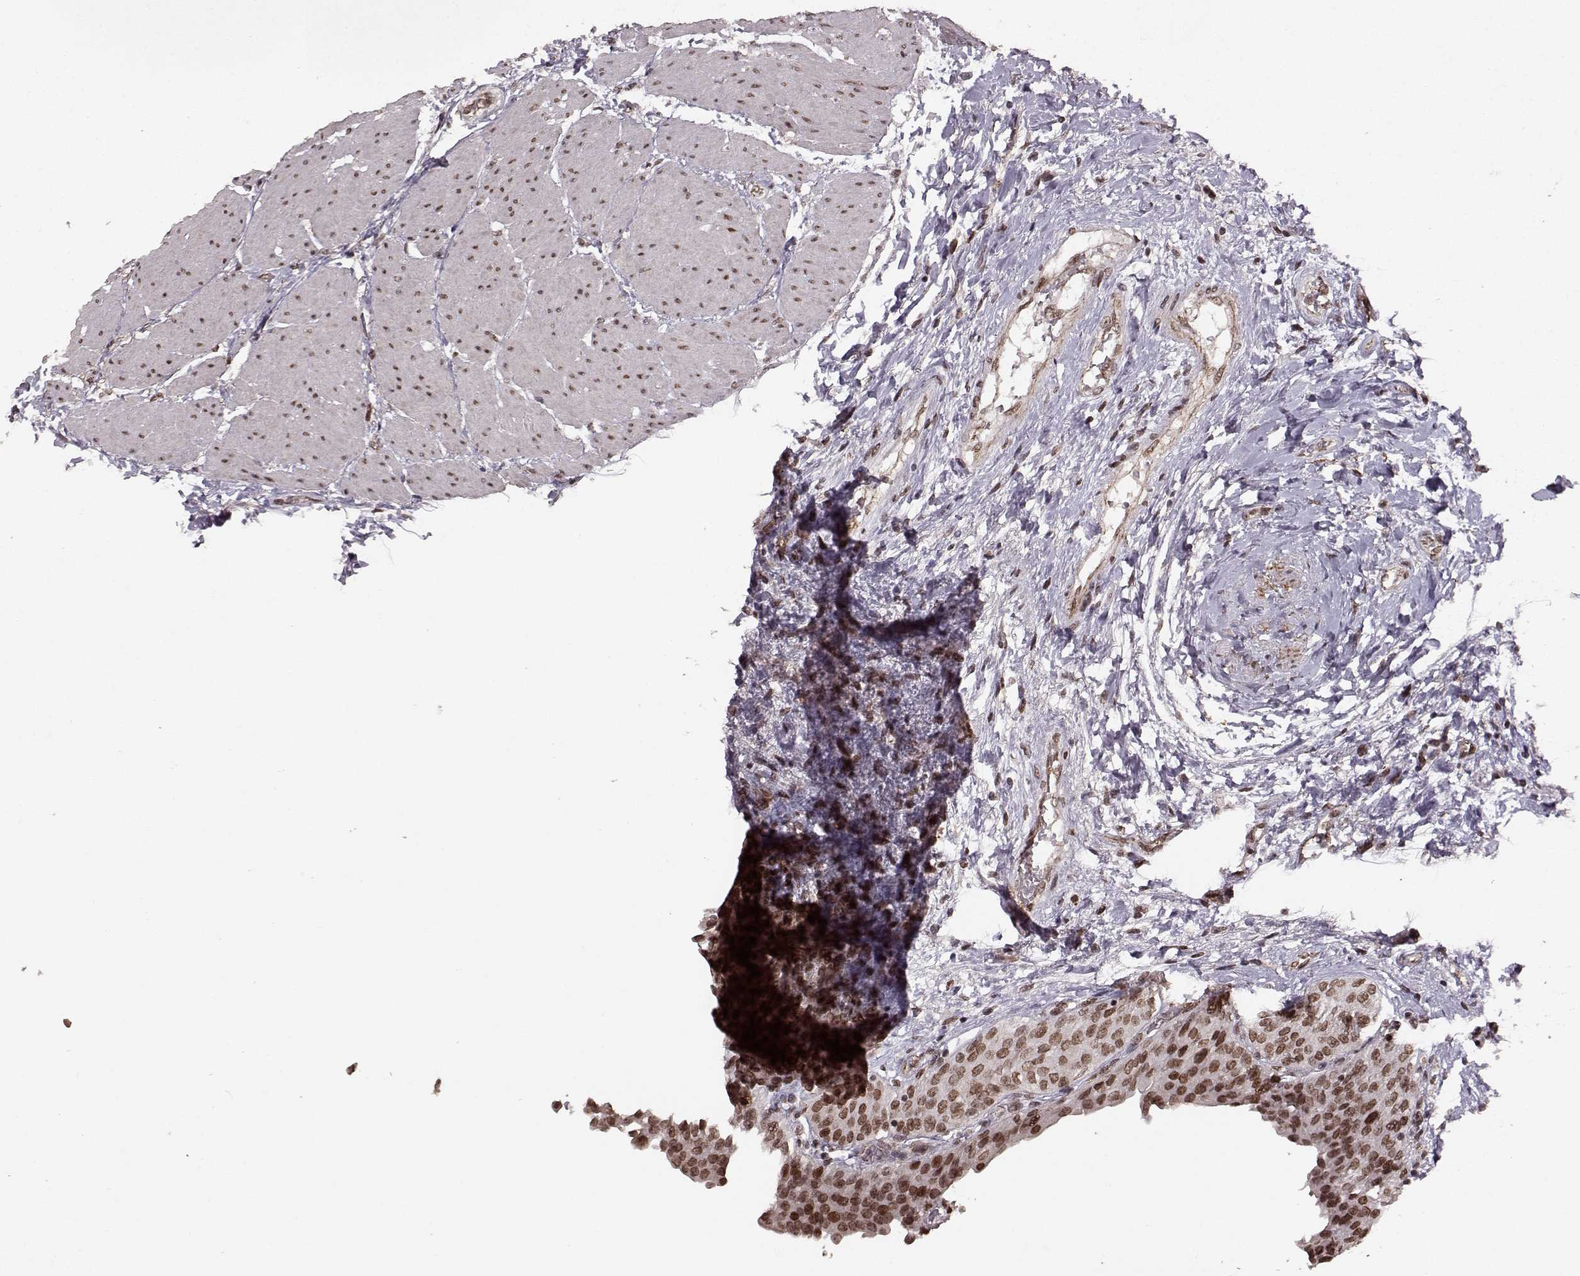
{"staining": {"intensity": "strong", "quantity": ">75%", "location": "nuclear"}, "tissue": "urinary bladder", "cell_type": "Urothelial cells", "image_type": "normal", "snomed": [{"axis": "morphology", "description": "Normal tissue, NOS"}, {"axis": "morphology", "description": "Metaplasia, NOS"}, {"axis": "topography", "description": "Urinary bladder"}], "caption": "Protein staining reveals strong nuclear positivity in about >75% of urothelial cells in unremarkable urinary bladder.", "gene": "RRAGD", "patient": {"sex": "male", "age": 68}}